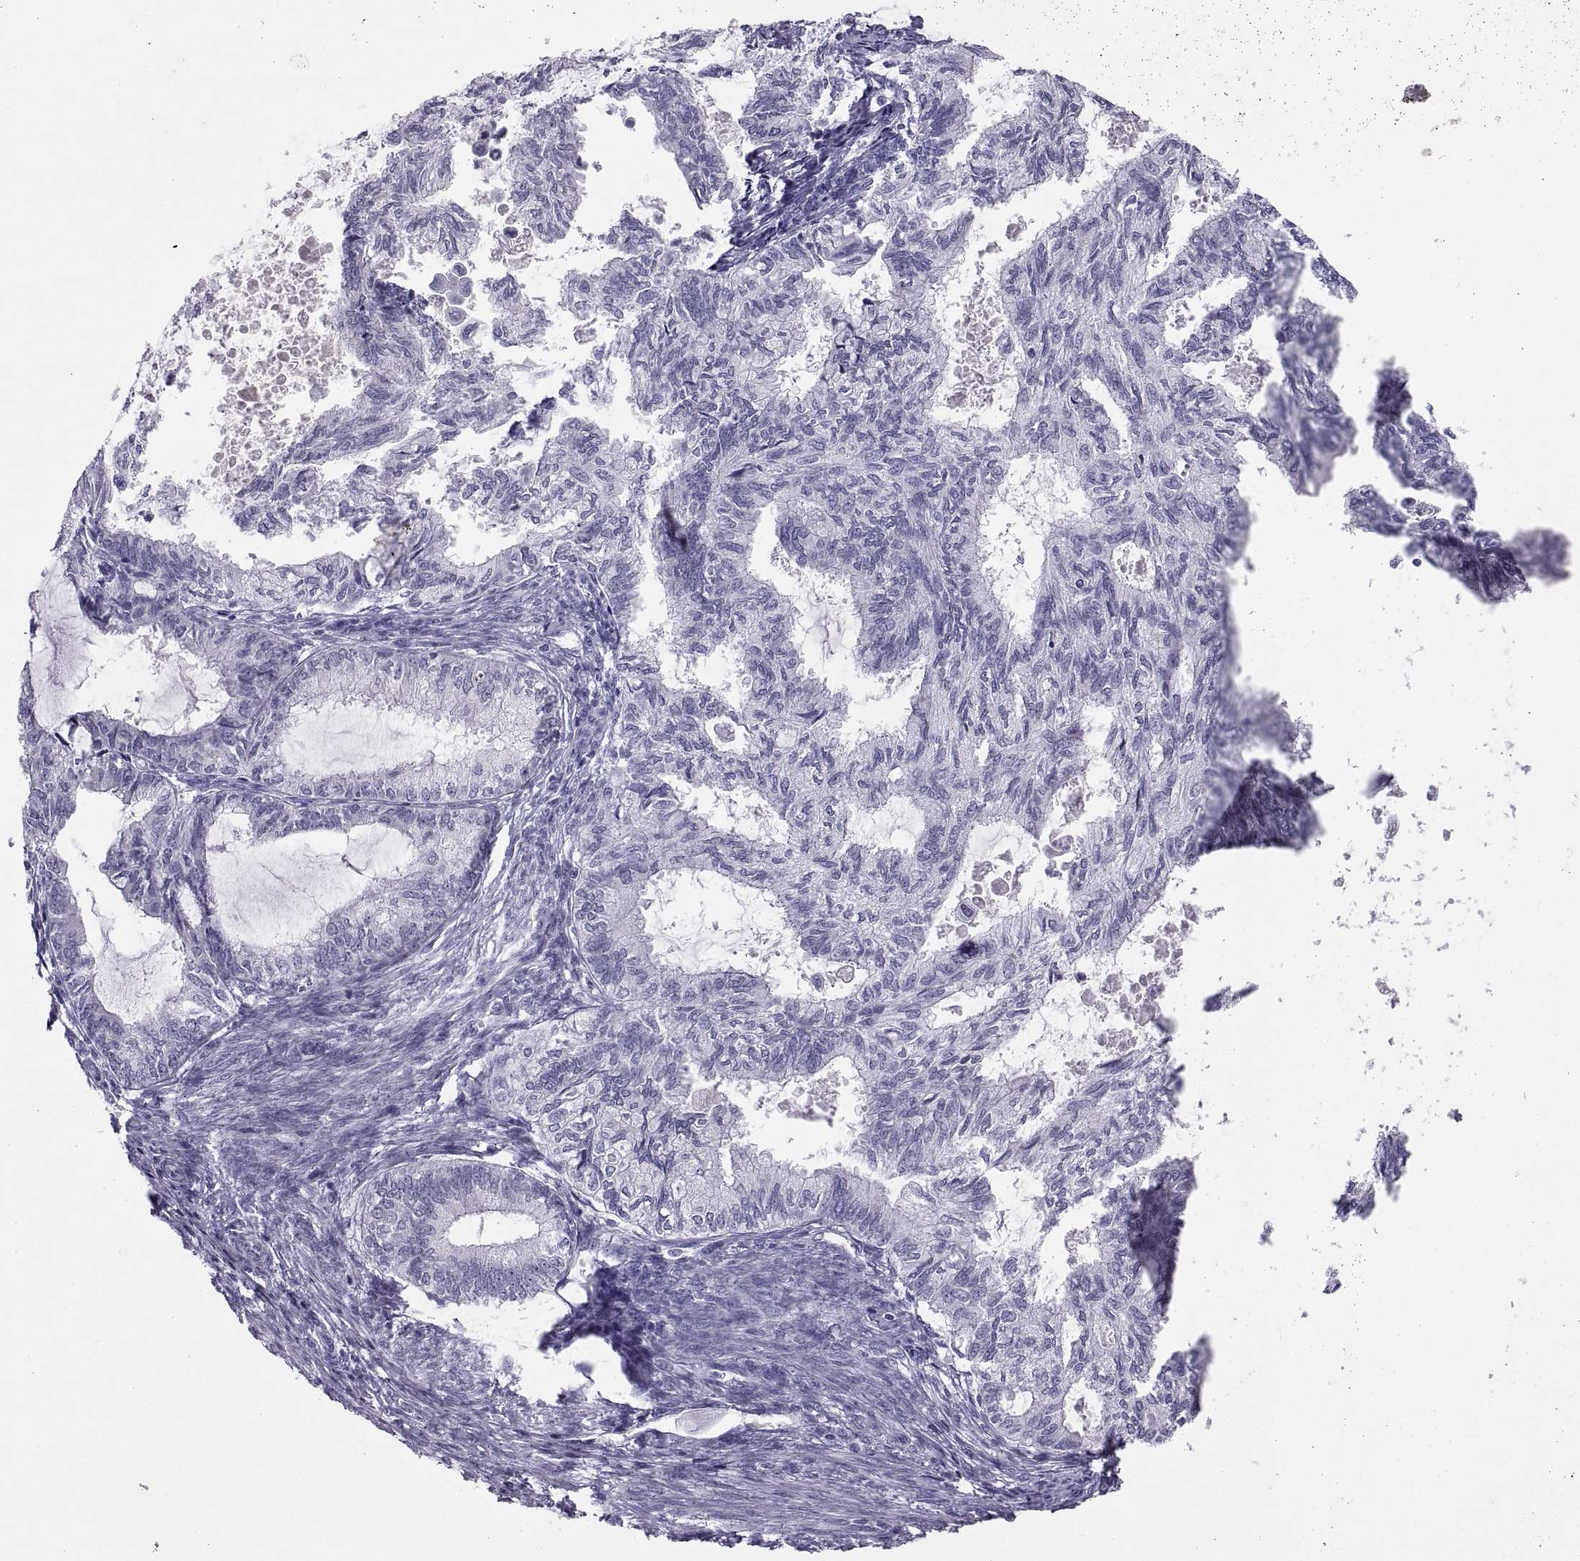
{"staining": {"intensity": "negative", "quantity": "none", "location": "none"}, "tissue": "endometrial cancer", "cell_type": "Tumor cells", "image_type": "cancer", "snomed": [{"axis": "morphology", "description": "Adenocarcinoma, NOS"}, {"axis": "topography", "description": "Endometrium"}], "caption": "An image of human adenocarcinoma (endometrial) is negative for staining in tumor cells.", "gene": "RGS20", "patient": {"sex": "female", "age": 86}}